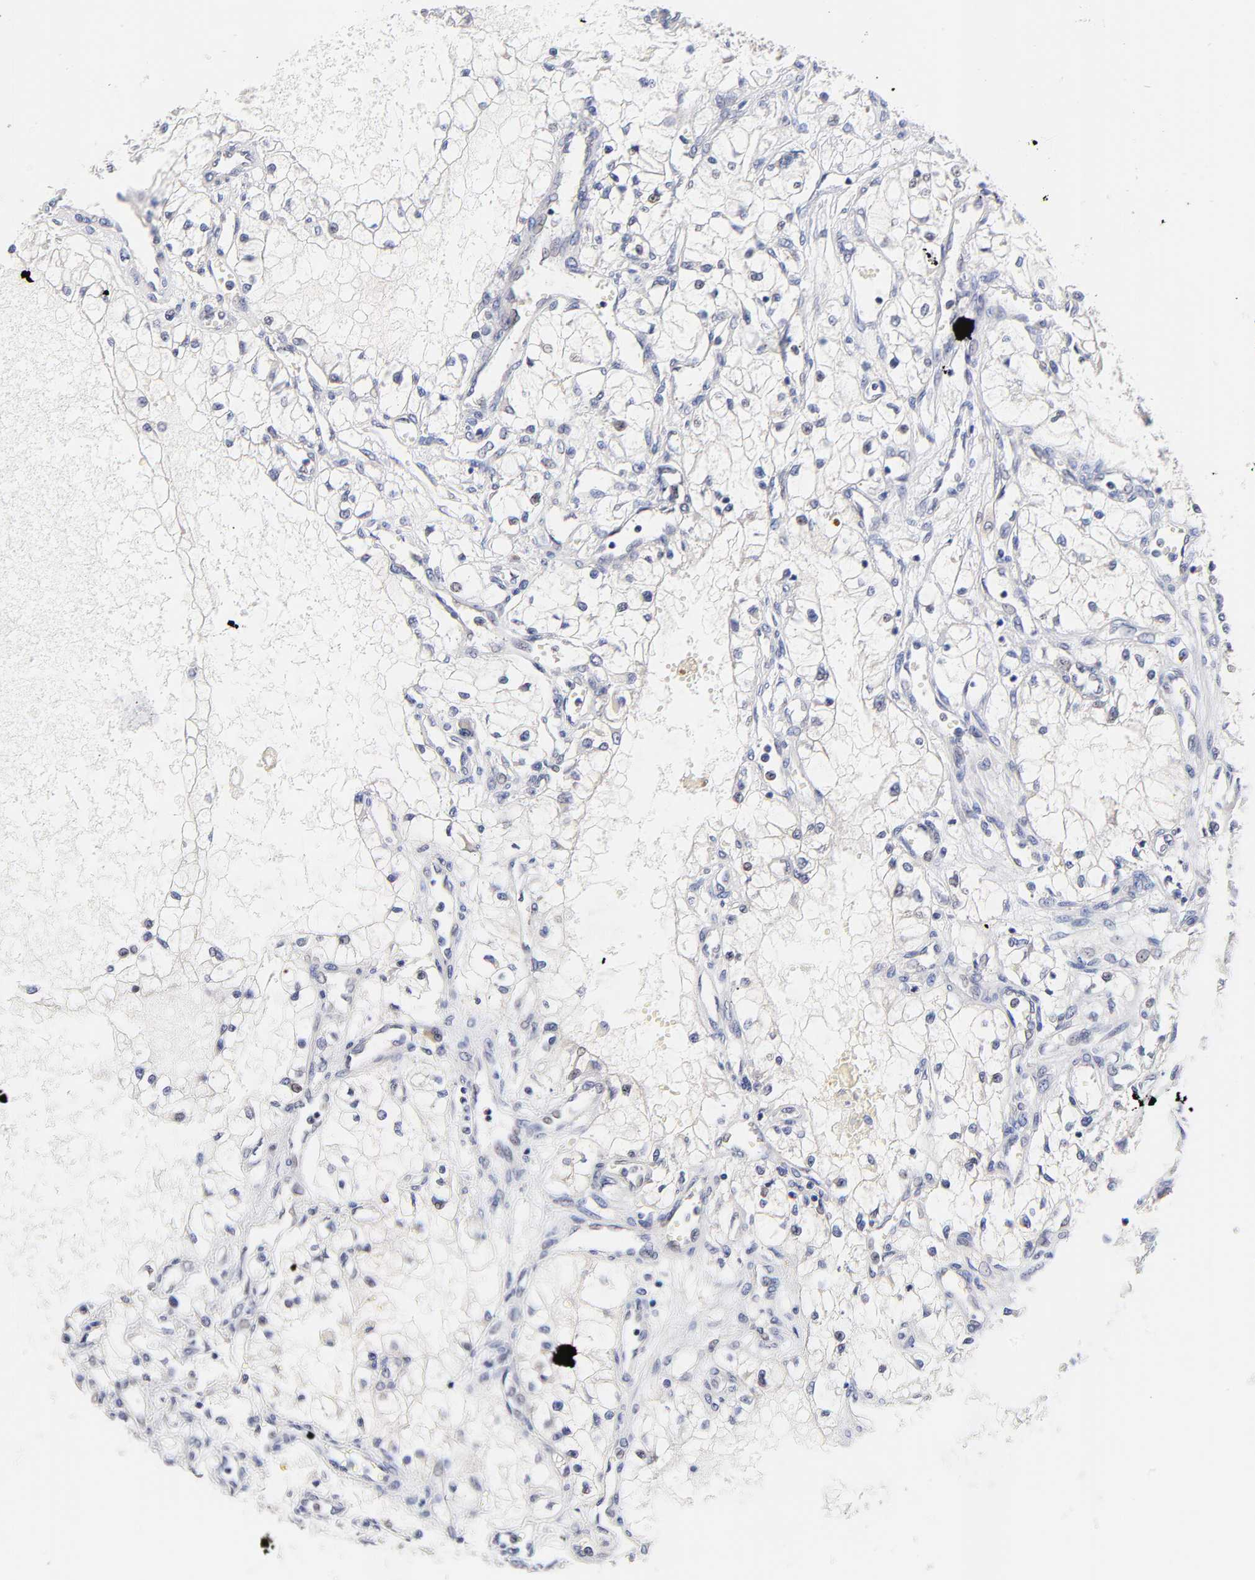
{"staining": {"intensity": "negative", "quantity": "none", "location": "none"}, "tissue": "renal cancer", "cell_type": "Tumor cells", "image_type": "cancer", "snomed": [{"axis": "morphology", "description": "Adenocarcinoma, NOS"}, {"axis": "topography", "description": "Kidney"}], "caption": "The image reveals no significant expression in tumor cells of renal cancer (adenocarcinoma).", "gene": "TXNL1", "patient": {"sex": "male", "age": 61}}